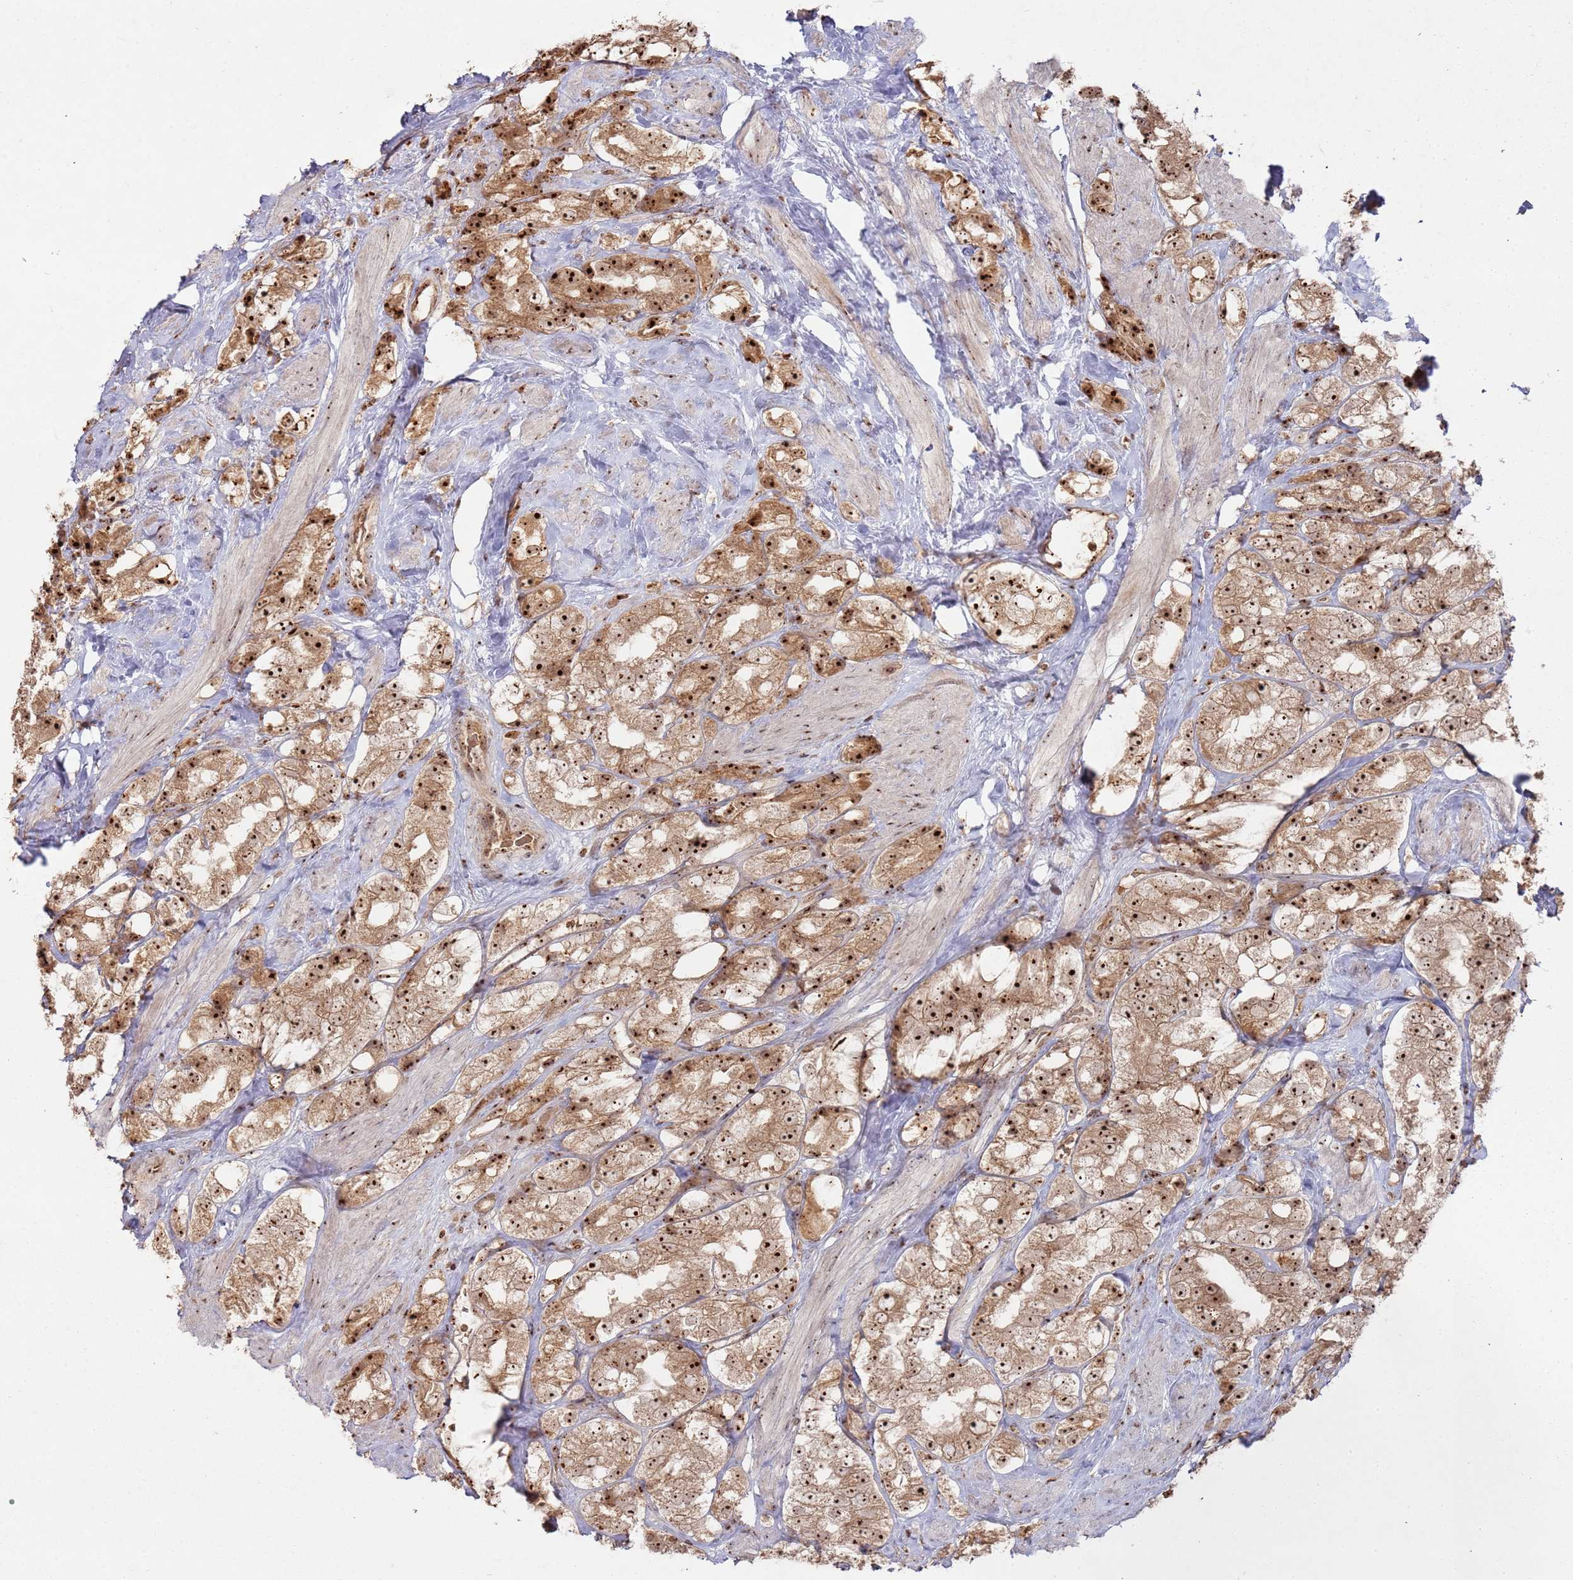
{"staining": {"intensity": "strong", "quantity": ">75%", "location": "nuclear"}, "tissue": "prostate cancer", "cell_type": "Tumor cells", "image_type": "cancer", "snomed": [{"axis": "morphology", "description": "Adenocarcinoma, NOS"}, {"axis": "topography", "description": "Prostate"}], "caption": "About >75% of tumor cells in prostate adenocarcinoma demonstrate strong nuclear protein expression as visualized by brown immunohistochemical staining.", "gene": "UTP11", "patient": {"sex": "male", "age": 79}}